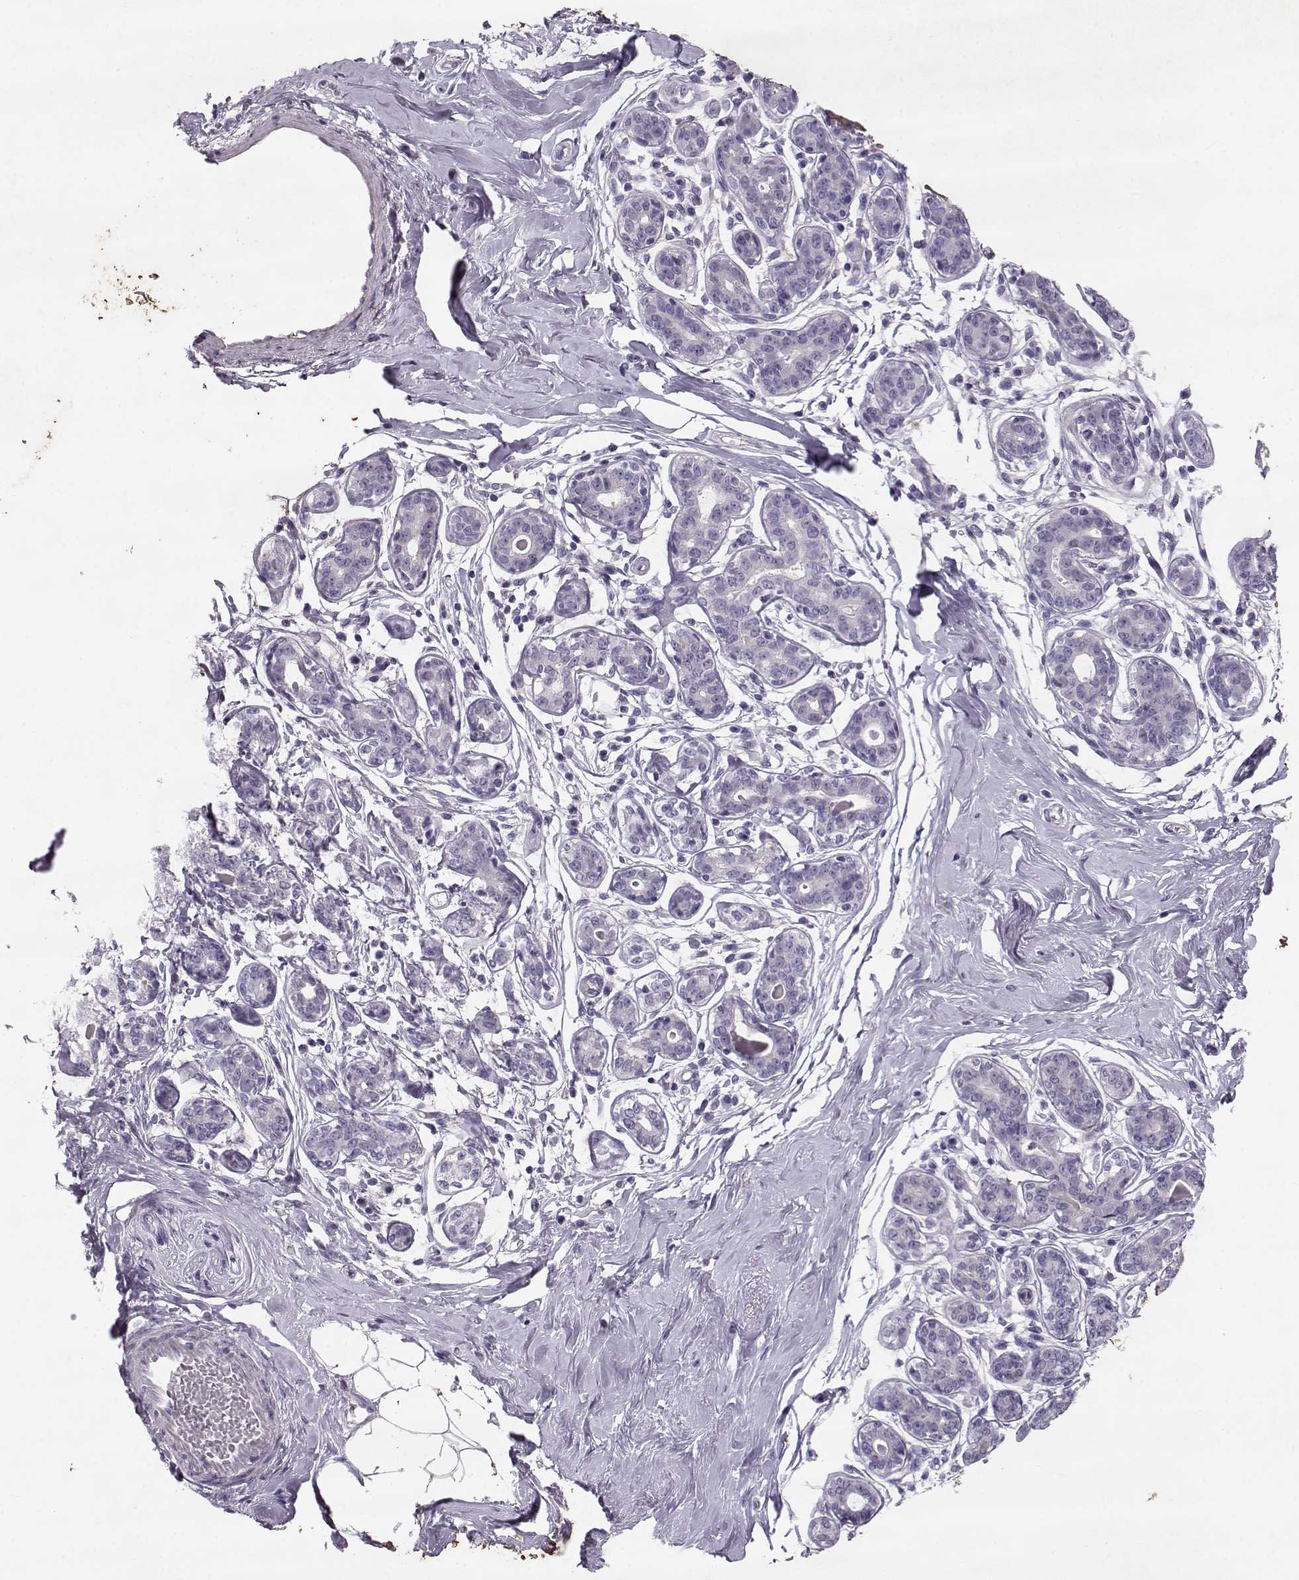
{"staining": {"intensity": "negative", "quantity": "none", "location": "none"}, "tissue": "breast", "cell_type": "Adipocytes", "image_type": "normal", "snomed": [{"axis": "morphology", "description": "Normal tissue, NOS"}, {"axis": "topography", "description": "Skin"}, {"axis": "topography", "description": "Breast"}], "caption": "This is an IHC image of normal human breast. There is no staining in adipocytes.", "gene": "RD3", "patient": {"sex": "female", "age": 43}}